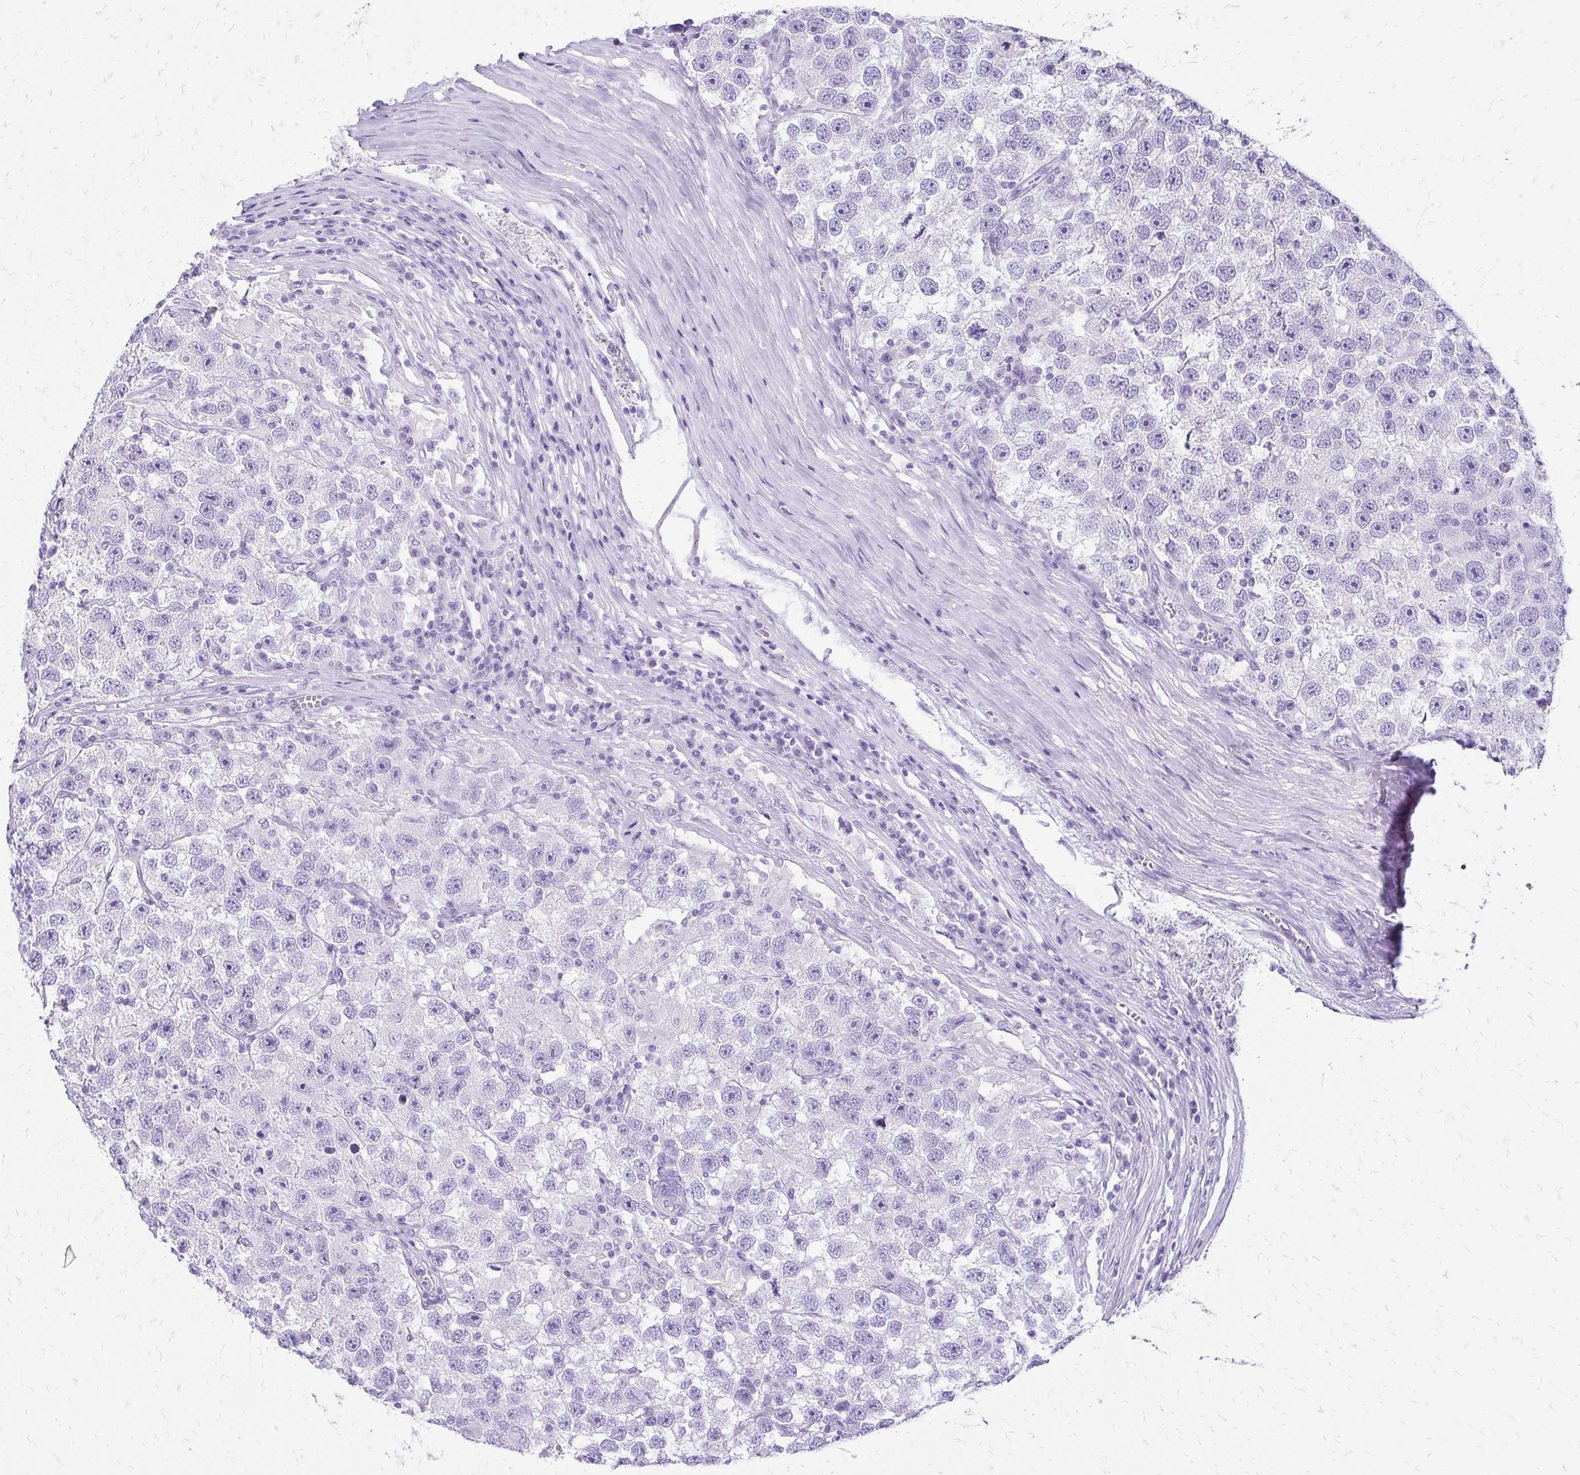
{"staining": {"intensity": "negative", "quantity": "none", "location": "none"}, "tissue": "testis cancer", "cell_type": "Tumor cells", "image_type": "cancer", "snomed": [{"axis": "morphology", "description": "Seminoma, NOS"}, {"axis": "topography", "description": "Testis"}], "caption": "Testis cancer (seminoma) stained for a protein using immunohistochemistry (IHC) demonstrates no positivity tumor cells.", "gene": "SLC32A1", "patient": {"sex": "male", "age": 26}}